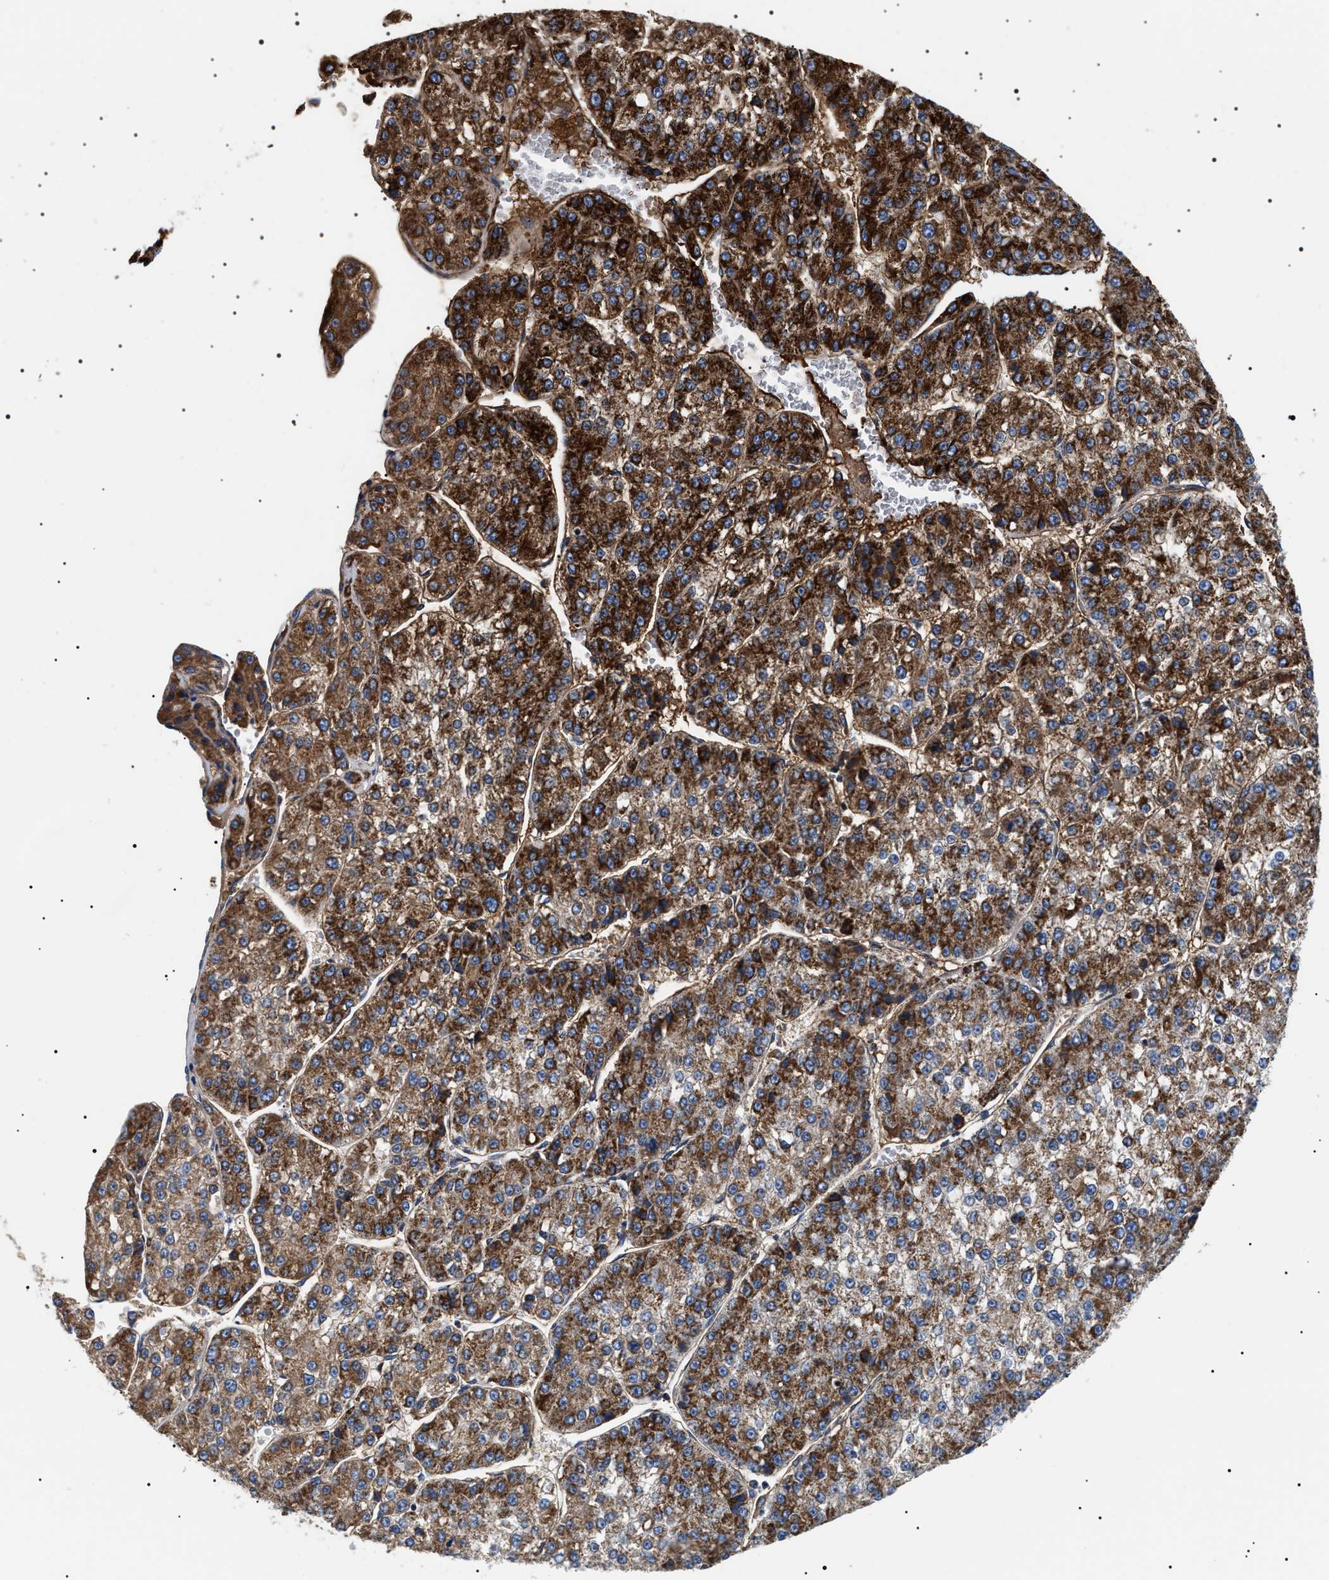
{"staining": {"intensity": "strong", "quantity": ">75%", "location": "cytoplasmic/membranous"}, "tissue": "liver cancer", "cell_type": "Tumor cells", "image_type": "cancer", "snomed": [{"axis": "morphology", "description": "Carcinoma, Hepatocellular, NOS"}, {"axis": "topography", "description": "Liver"}], "caption": "Liver cancer was stained to show a protein in brown. There is high levels of strong cytoplasmic/membranous positivity in approximately >75% of tumor cells.", "gene": "OXSM", "patient": {"sex": "female", "age": 73}}